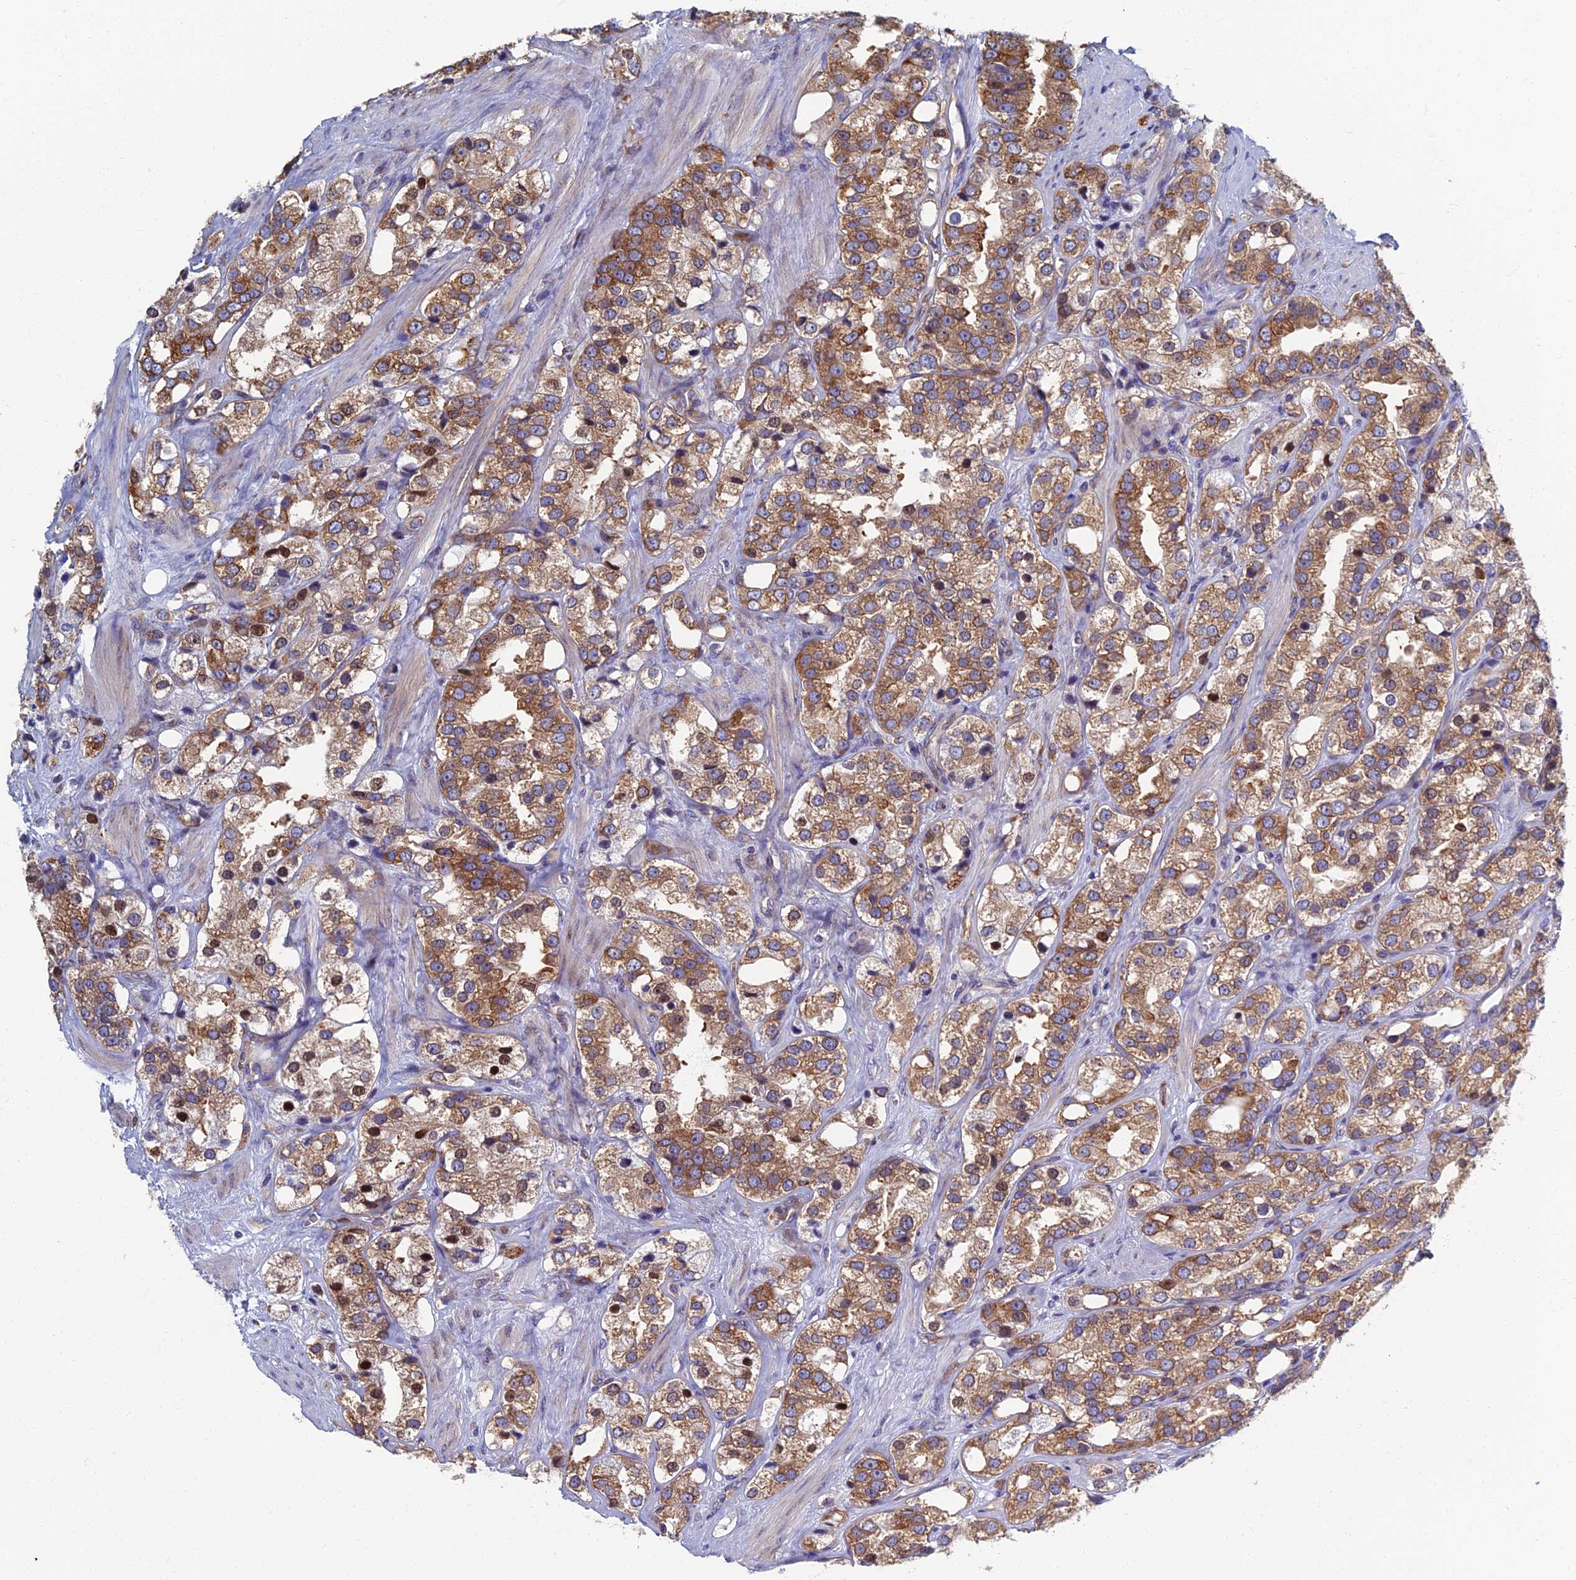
{"staining": {"intensity": "moderate", "quantity": ">75%", "location": "cytoplasmic/membranous,nuclear"}, "tissue": "prostate cancer", "cell_type": "Tumor cells", "image_type": "cancer", "snomed": [{"axis": "morphology", "description": "Adenocarcinoma, NOS"}, {"axis": "topography", "description": "Prostate"}], "caption": "Adenocarcinoma (prostate) stained for a protein (brown) displays moderate cytoplasmic/membranous and nuclear positive positivity in approximately >75% of tumor cells.", "gene": "YBX1", "patient": {"sex": "male", "age": 79}}